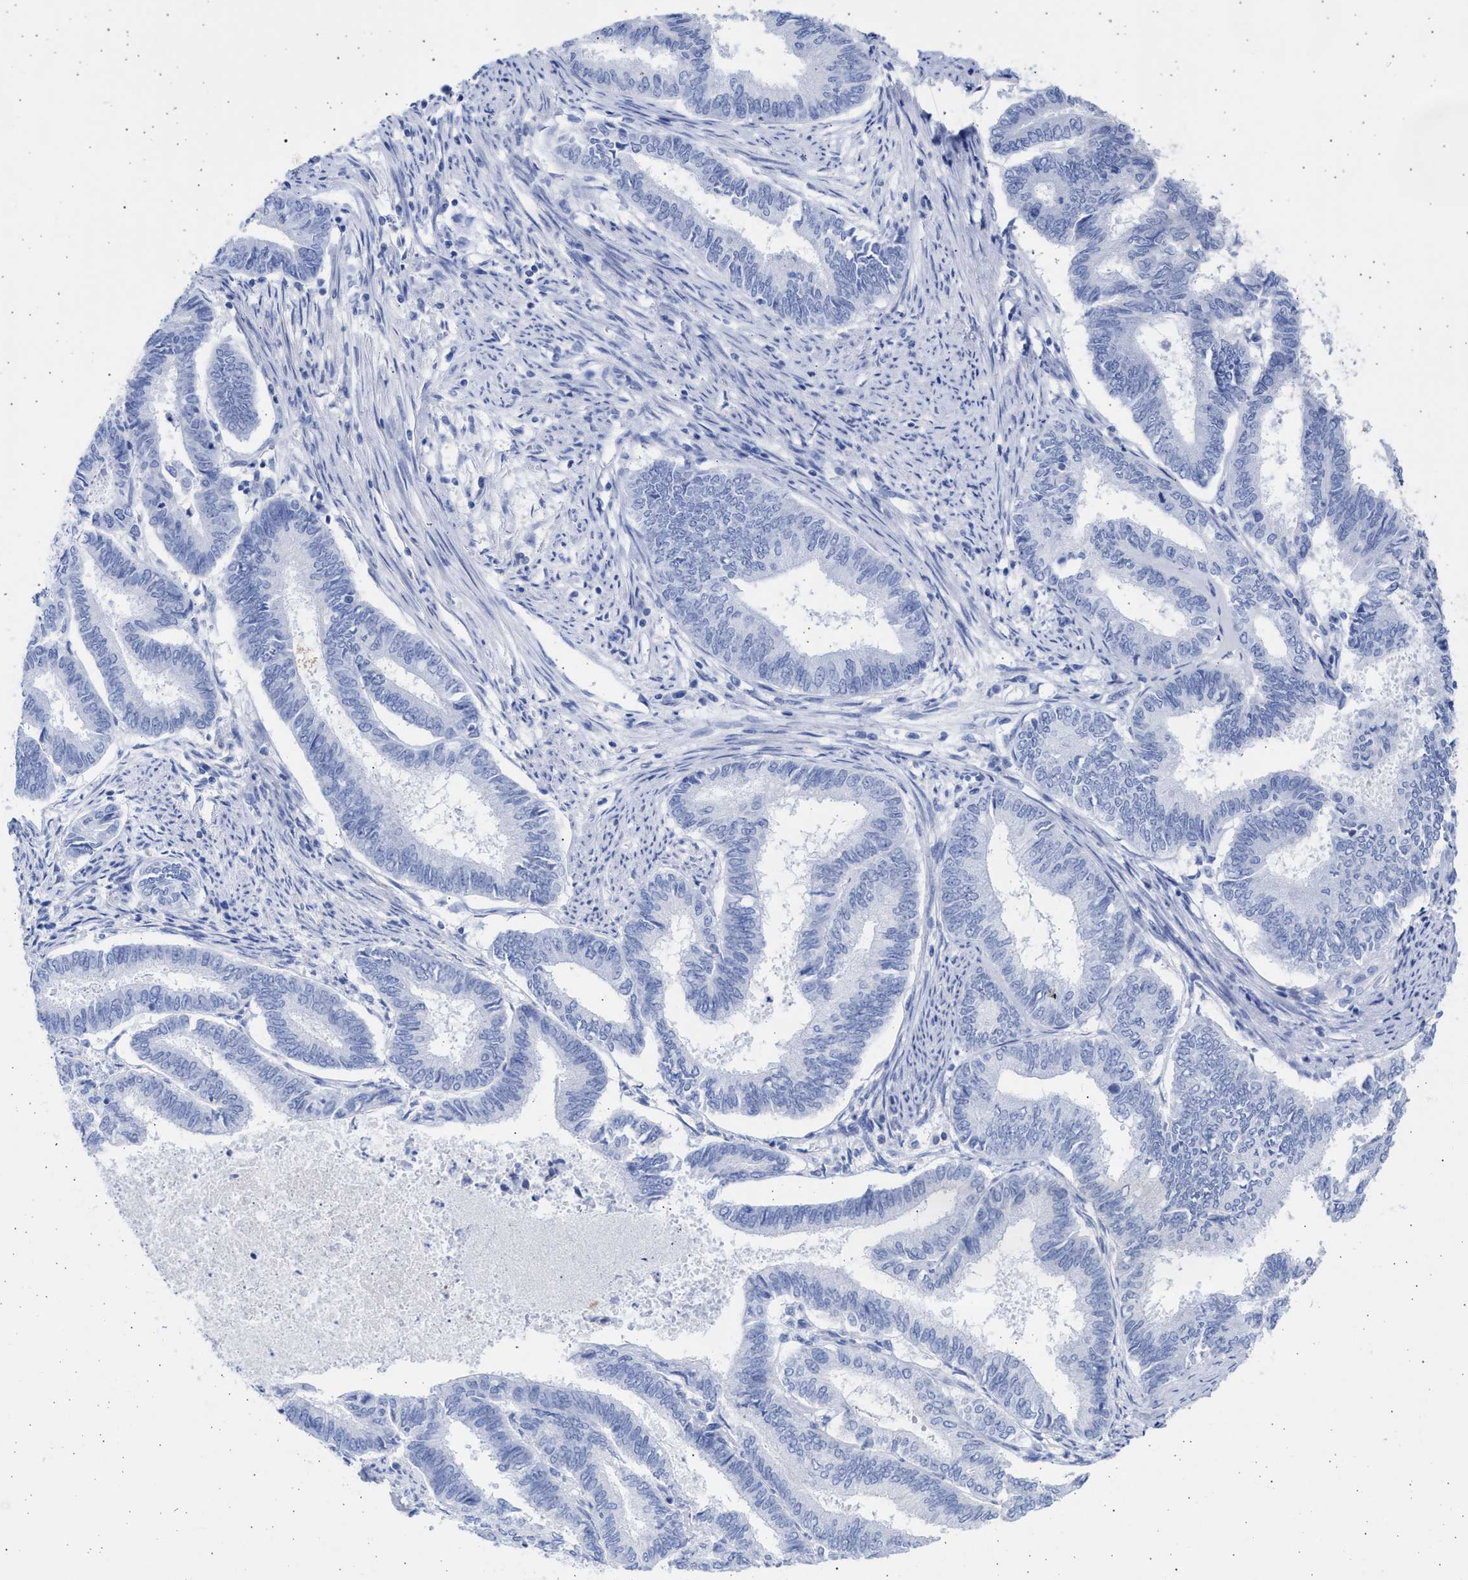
{"staining": {"intensity": "negative", "quantity": "none", "location": "none"}, "tissue": "endometrial cancer", "cell_type": "Tumor cells", "image_type": "cancer", "snomed": [{"axis": "morphology", "description": "Adenocarcinoma, NOS"}, {"axis": "topography", "description": "Endometrium"}], "caption": "Immunohistochemistry photomicrograph of human endometrial cancer stained for a protein (brown), which demonstrates no staining in tumor cells. (DAB (3,3'-diaminobenzidine) immunohistochemistry with hematoxylin counter stain).", "gene": "ALDOC", "patient": {"sex": "female", "age": 86}}